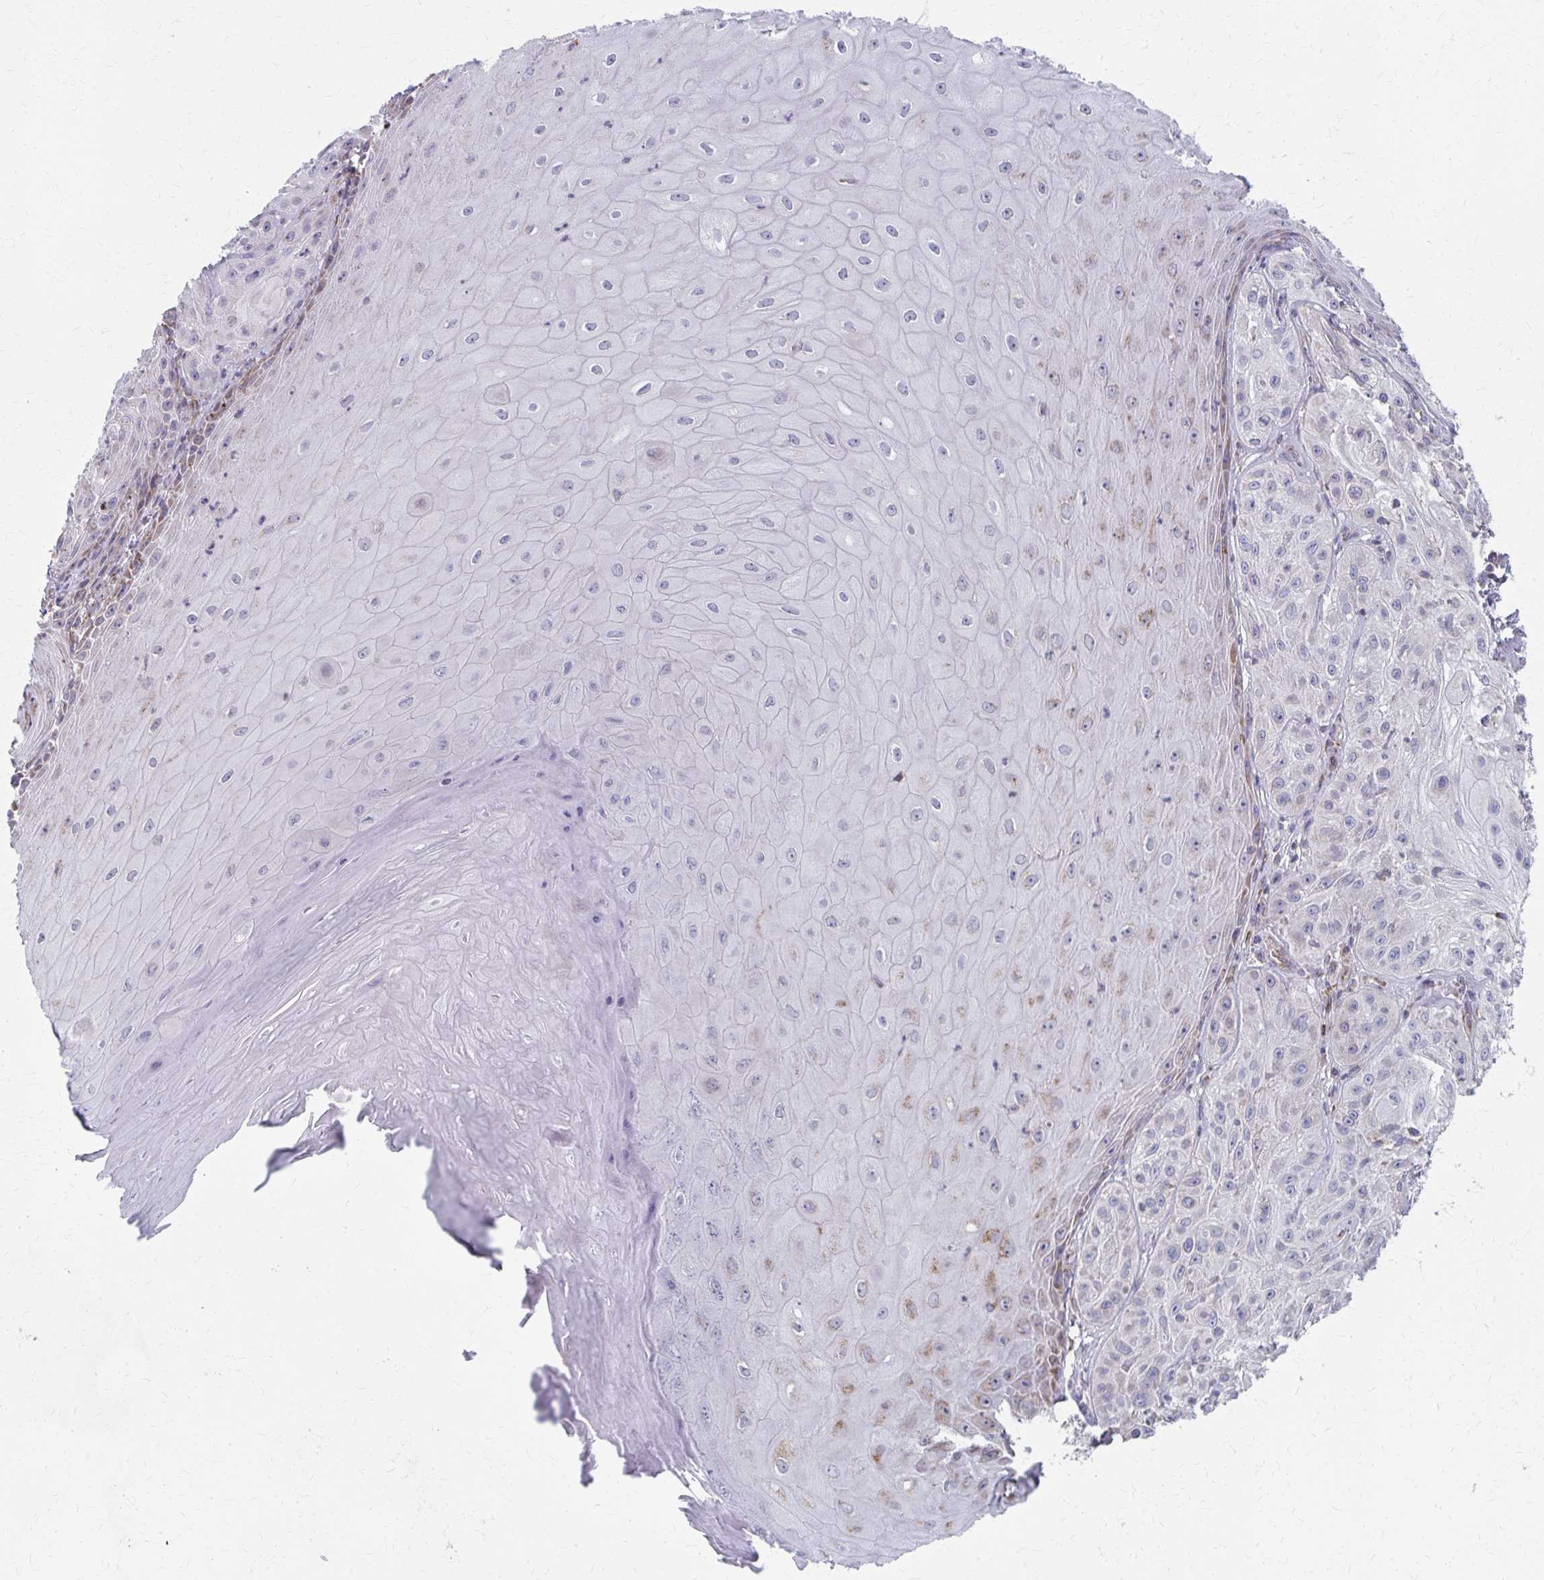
{"staining": {"intensity": "moderate", "quantity": "<25%", "location": "cytoplasmic/membranous"}, "tissue": "skin cancer", "cell_type": "Tumor cells", "image_type": "cancer", "snomed": [{"axis": "morphology", "description": "Squamous cell carcinoma, NOS"}, {"axis": "topography", "description": "Skin"}], "caption": "Skin squamous cell carcinoma stained with DAB IHC demonstrates low levels of moderate cytoplasmic/membranous expression in approximately <25% of tumor cells. The staining is performed using DAB brown chromogen to label protein expression. The nuclei are counter-stained blue using hematoxylin.", "gene": "FAHD1", "patient": {"sex": "male", "age": 85}}